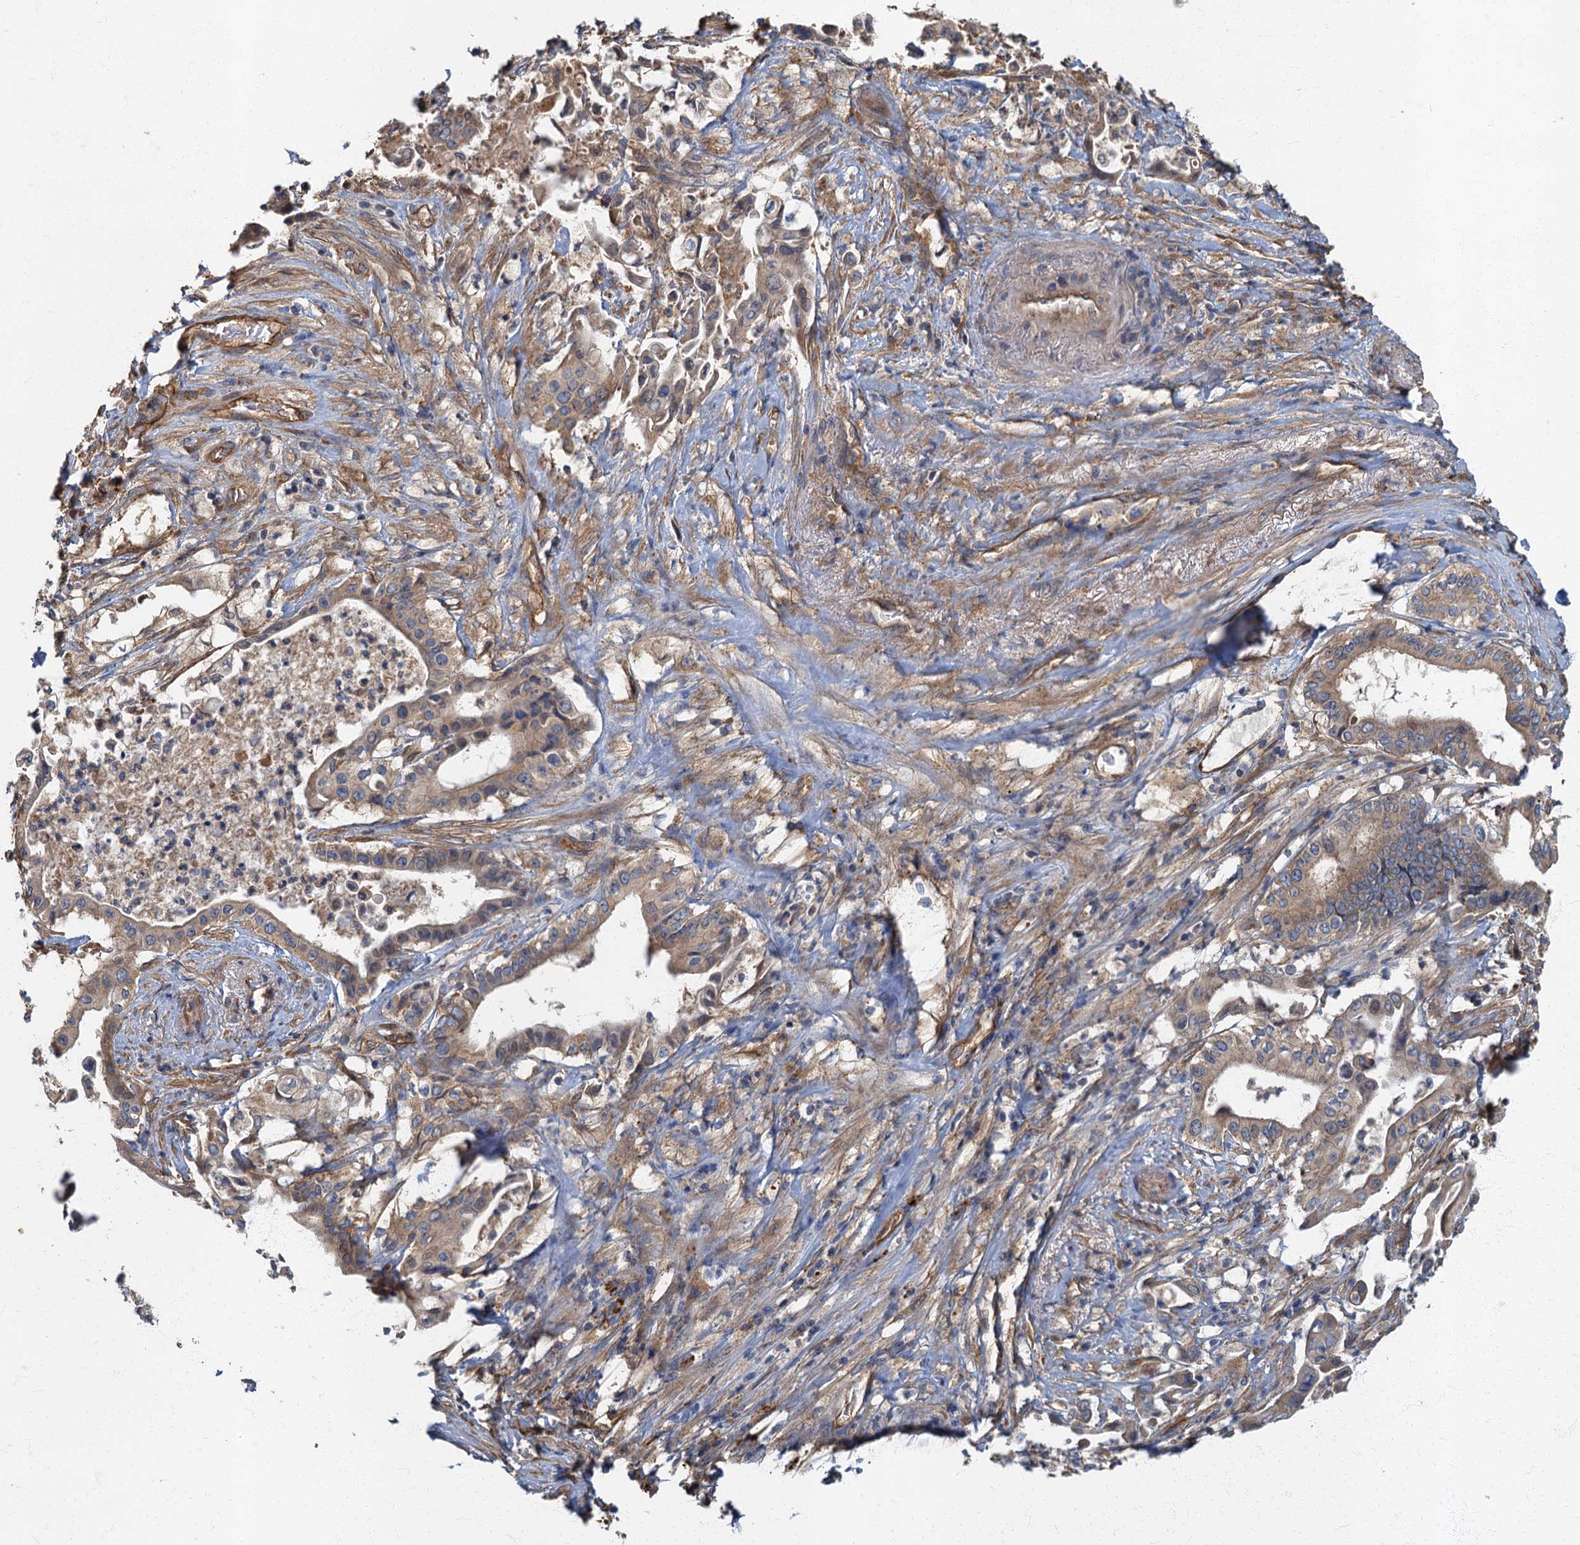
{"staining": {"intensity": "moderate", "quantity": ">75%", "location": "cytoplasmic/membranous"}, "tissue": "pancreatic cancer", "cell_type": "Tumor cells", "image_type": "cancer", "snomed": [{"axis": "morphology", "description": "Adenocarcinoma, NOS"}, {"axis": "topography", "description": "Pancreas"}], "caption": "Moderate cytoplasmic/membranous positivity for a protein is identified in approximately >75% of tumor cells of pancreatic cancer (adenocarcinoma) using immunohistochemistry.", "gene": "ARL11", "patient": {"sex": "female", "age": 77}}